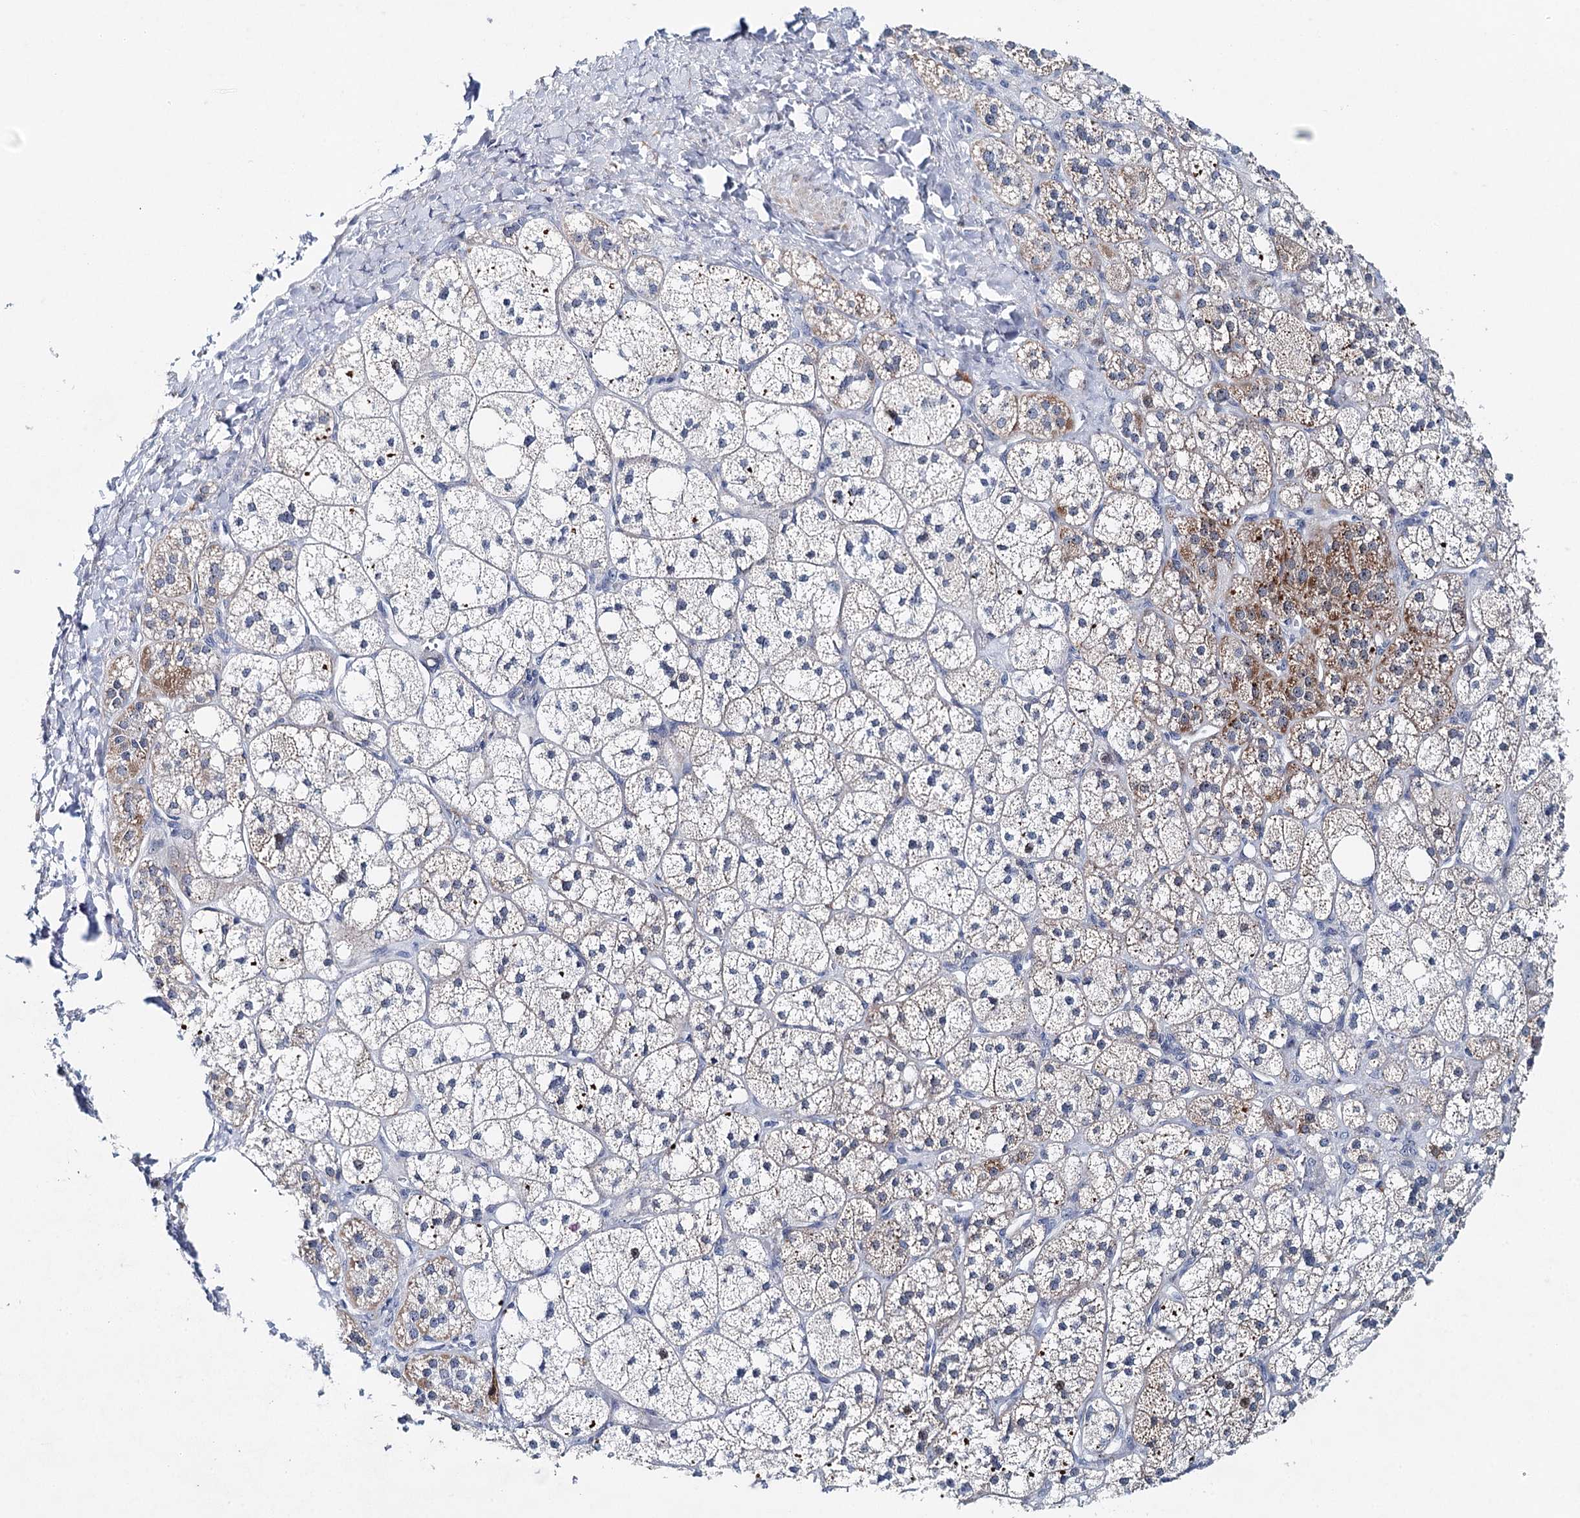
{"staining": {"intensity": "moderate", "quantity": "25%-75%", "location": "cytoplasmic/membranous"}, "tissue": "adrenal gland", "cell_type": "Glandular cells", "image_type": "normal", "snomed": [{"axis": "morphology", "description": "Normal tissue, NOS"}, {"axis": "topography", "description": "Adrenal gland"}], "caption": "Immunohistochemical staining of normal adrenal gland shows moderate cytoplasmic/membranous protein expression in approximately 25%-75% of glandular cells.", "gene": "RBM43", "patient": {"sex": "male", "age": 61}}